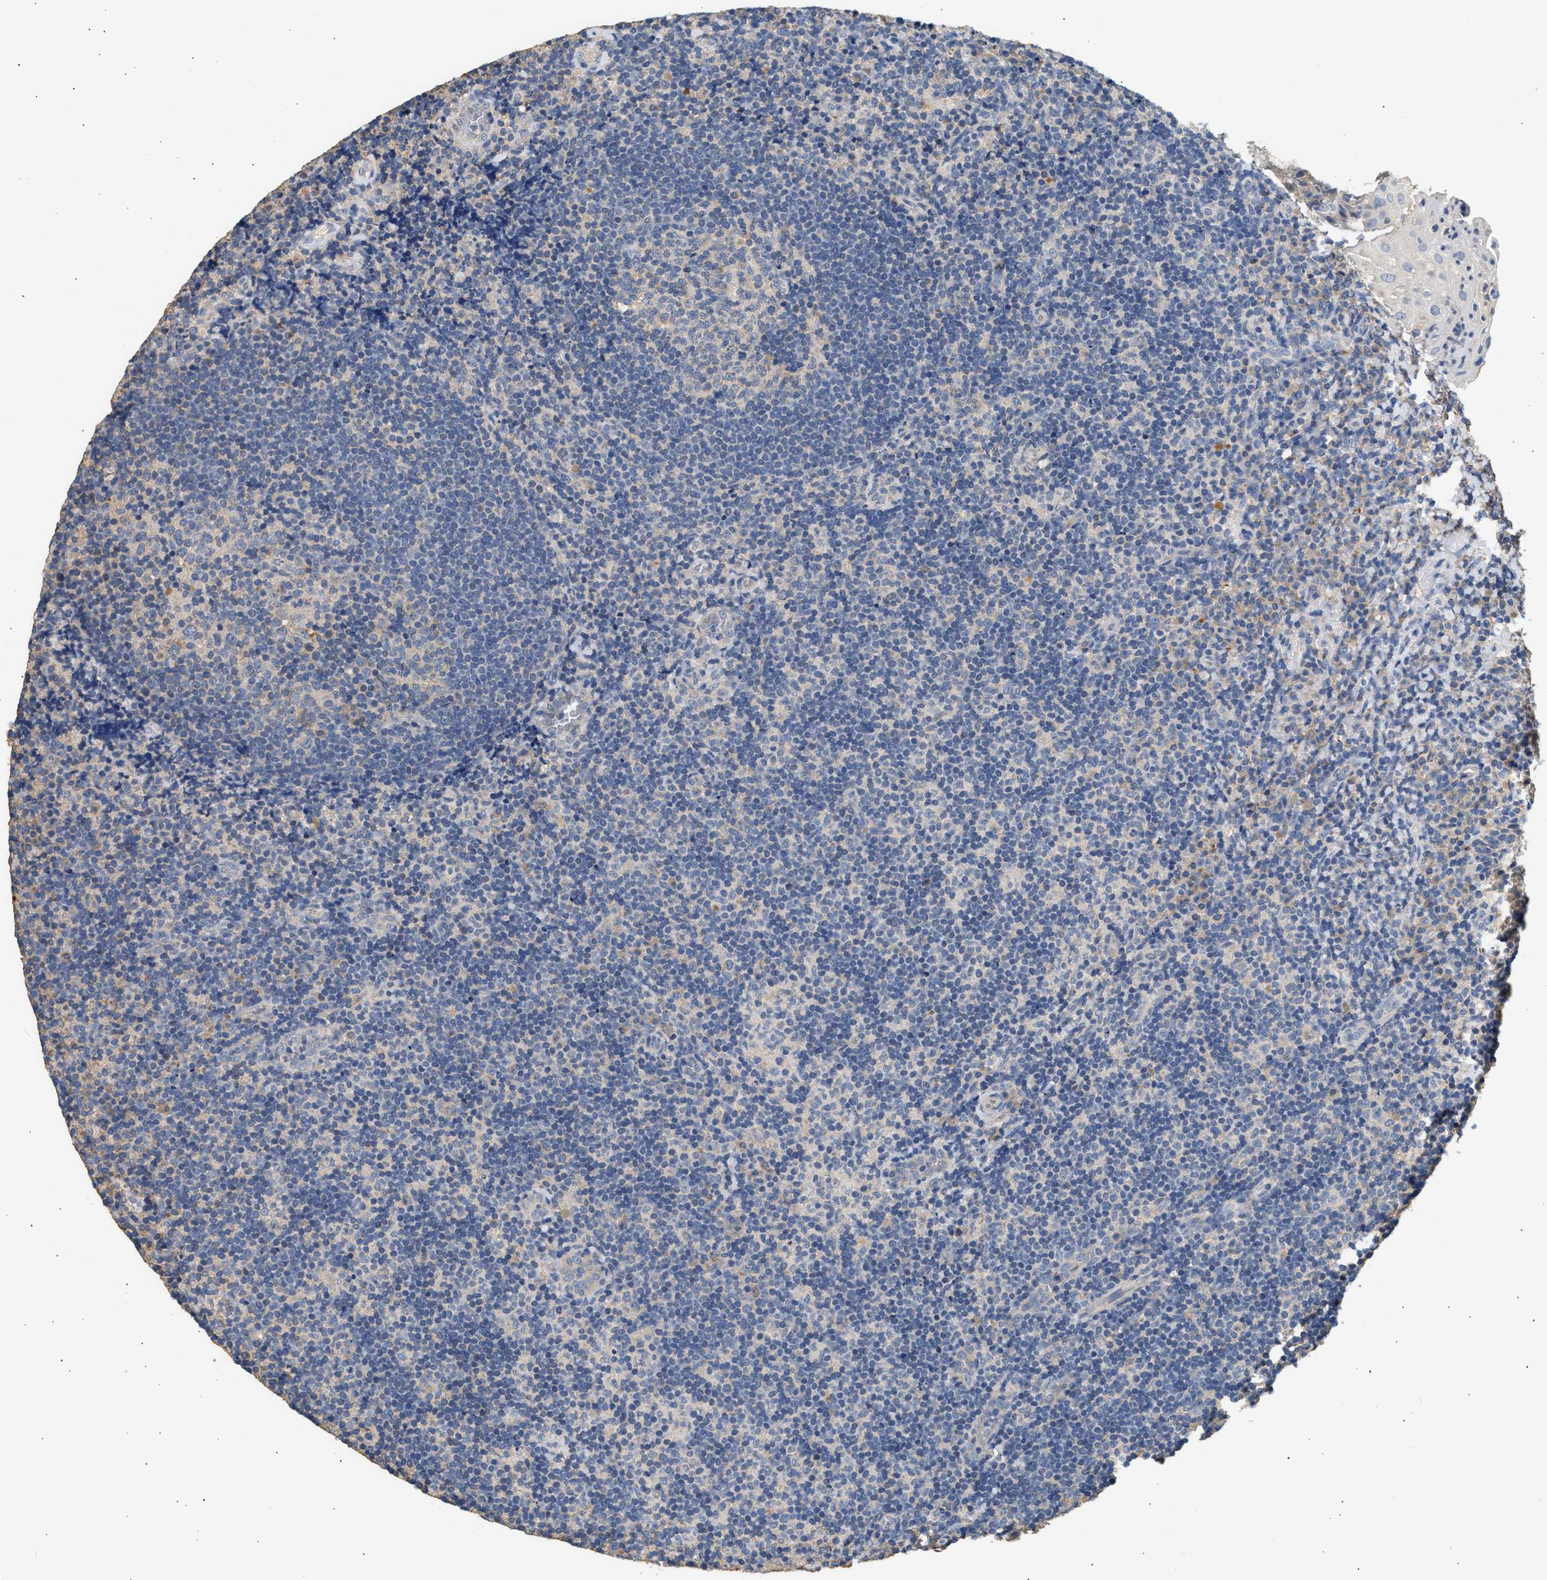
{"staining": {"intensity": "weak", "quantity": "<25%", "location": "cytoplasmic/membranous"}, "tissue": "tonsil", "cell_type": "Germinal center cells", "image_type": "normal", "snomed": [{"axis": "morphology", "description": "Normal tissue, NOS"}, {"axis": "topography", "description": "Tonsil"}], "caption": "Protein analysis of normal tonsil demonstrates no significant positivity in germinal center cells. (DAB (3,3'-diaminobenzidine) immunohistochemistry with hematoxylin counter stain).", "gene": "WDR31", "patient": {"sex": "male", "age": 37}}